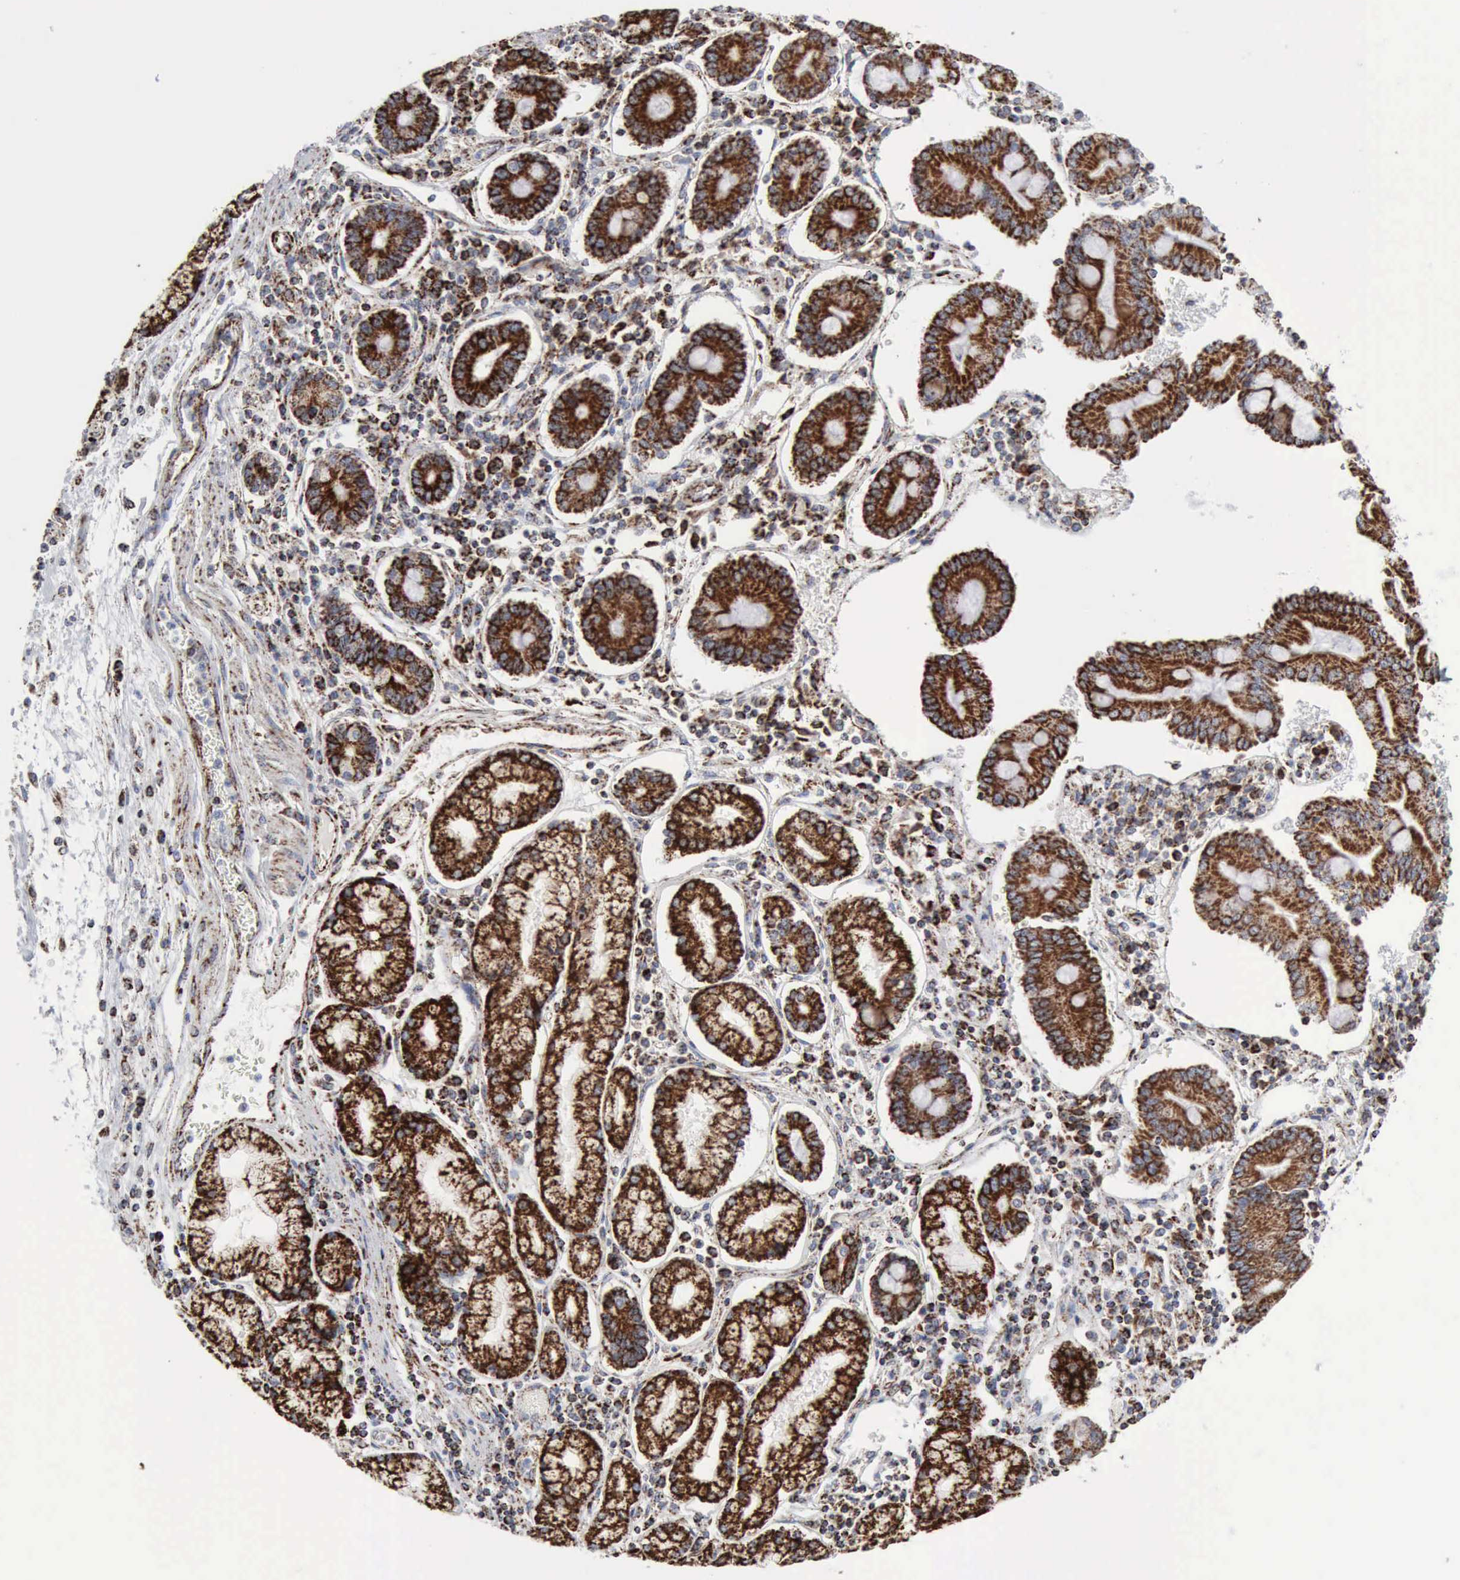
{"staining": {"intensity": "strong", "quantity": ">75%", "location": "cytoplasmic/membranous"}, "tissue": "pancreatic cancer", "cell_type": "Tumor cells", "image_type": "cancer", "snomed": [{"axis": "morphology", "description": "Adenocarcinoma, NOS"}, {"axis": "topography", "description": "Pancreas"}], "caption": "Immunohistochemical staining of adenocarcinoma (pancreatic) reveals high levels of strong cytoplasmic/membranous staining in about >75% of tumor cells.", "gene": "ACO2", "patient": {"sex": "female", "age": 57}}